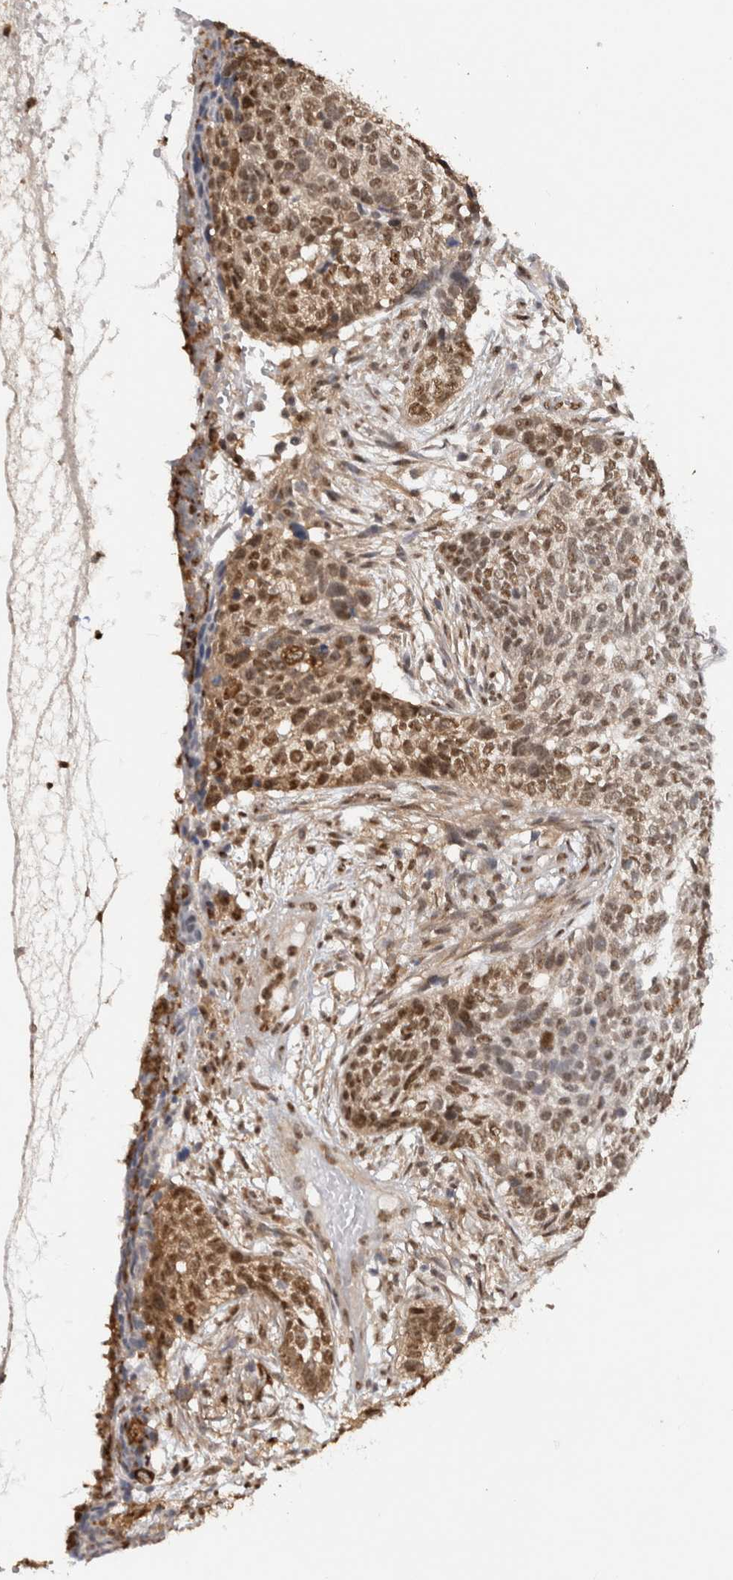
{"staining": {"intensity": "moderate", "quantity": ">75%", "location": "nuclear"}, "tissue": "skin cancer", "cell_type": "Tumor cells", "image_type": "cancer", "snomed": [{"axis": "morphology", "description": "Basal cell carcinoma"}, {"axis": "topography", "description": "Skin"}], "caption": "The photomicrograph displays staining of skin cancer (basal cell carcinoma), revealing moderate nuclear protein positivity (brown color) within tumor cells. The staining was performed using DAB to visualize the protein expression in brown, while the nuclei were stained in blue with hematoxylin (Magnification: 20x).", "gene": "RPS6KA2", "patient": {"sex": "male", "age": 85}}